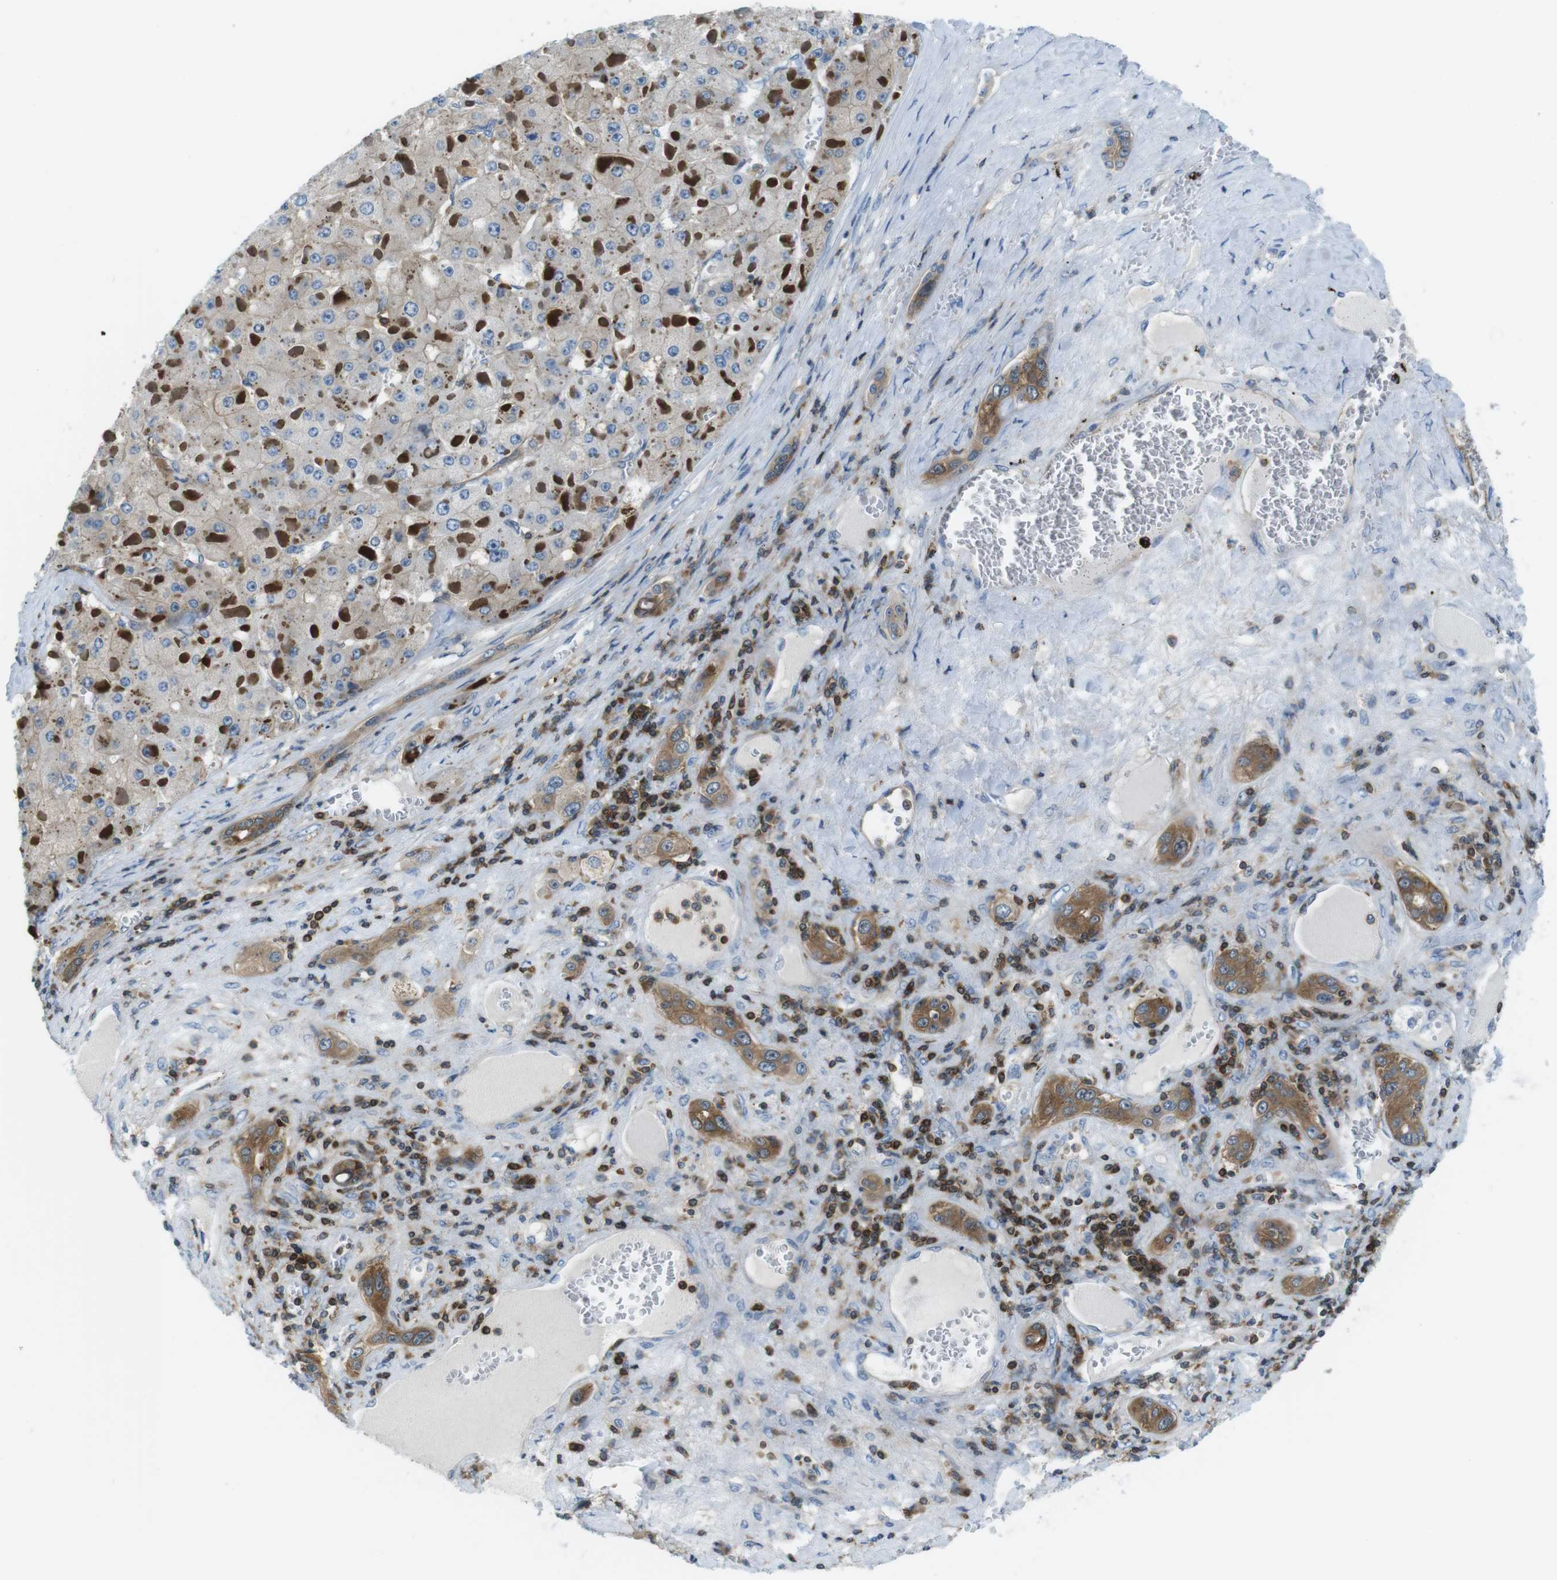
{"staining": {"intensity": "weak", "quantity": "<25%", "location": "cytoplasmic/membranous"}, "tissue": "liver cancer", "cell_type": "Tumor cells", "image_type": "cancer", "snomed": [{"axis": "morphology", "description": "Carcinoma, Hepatocellular, NOS"}, {"axis": "topography", "description": "Liver"}], "caption": "Immunohistochemistry image of human liver cancer (hepatocellular carcinoma) stained for a protein (brown), which reveals no staining in tumor cells.", "gene": "TES", "patient": {"sex": "female", "age": 73}}